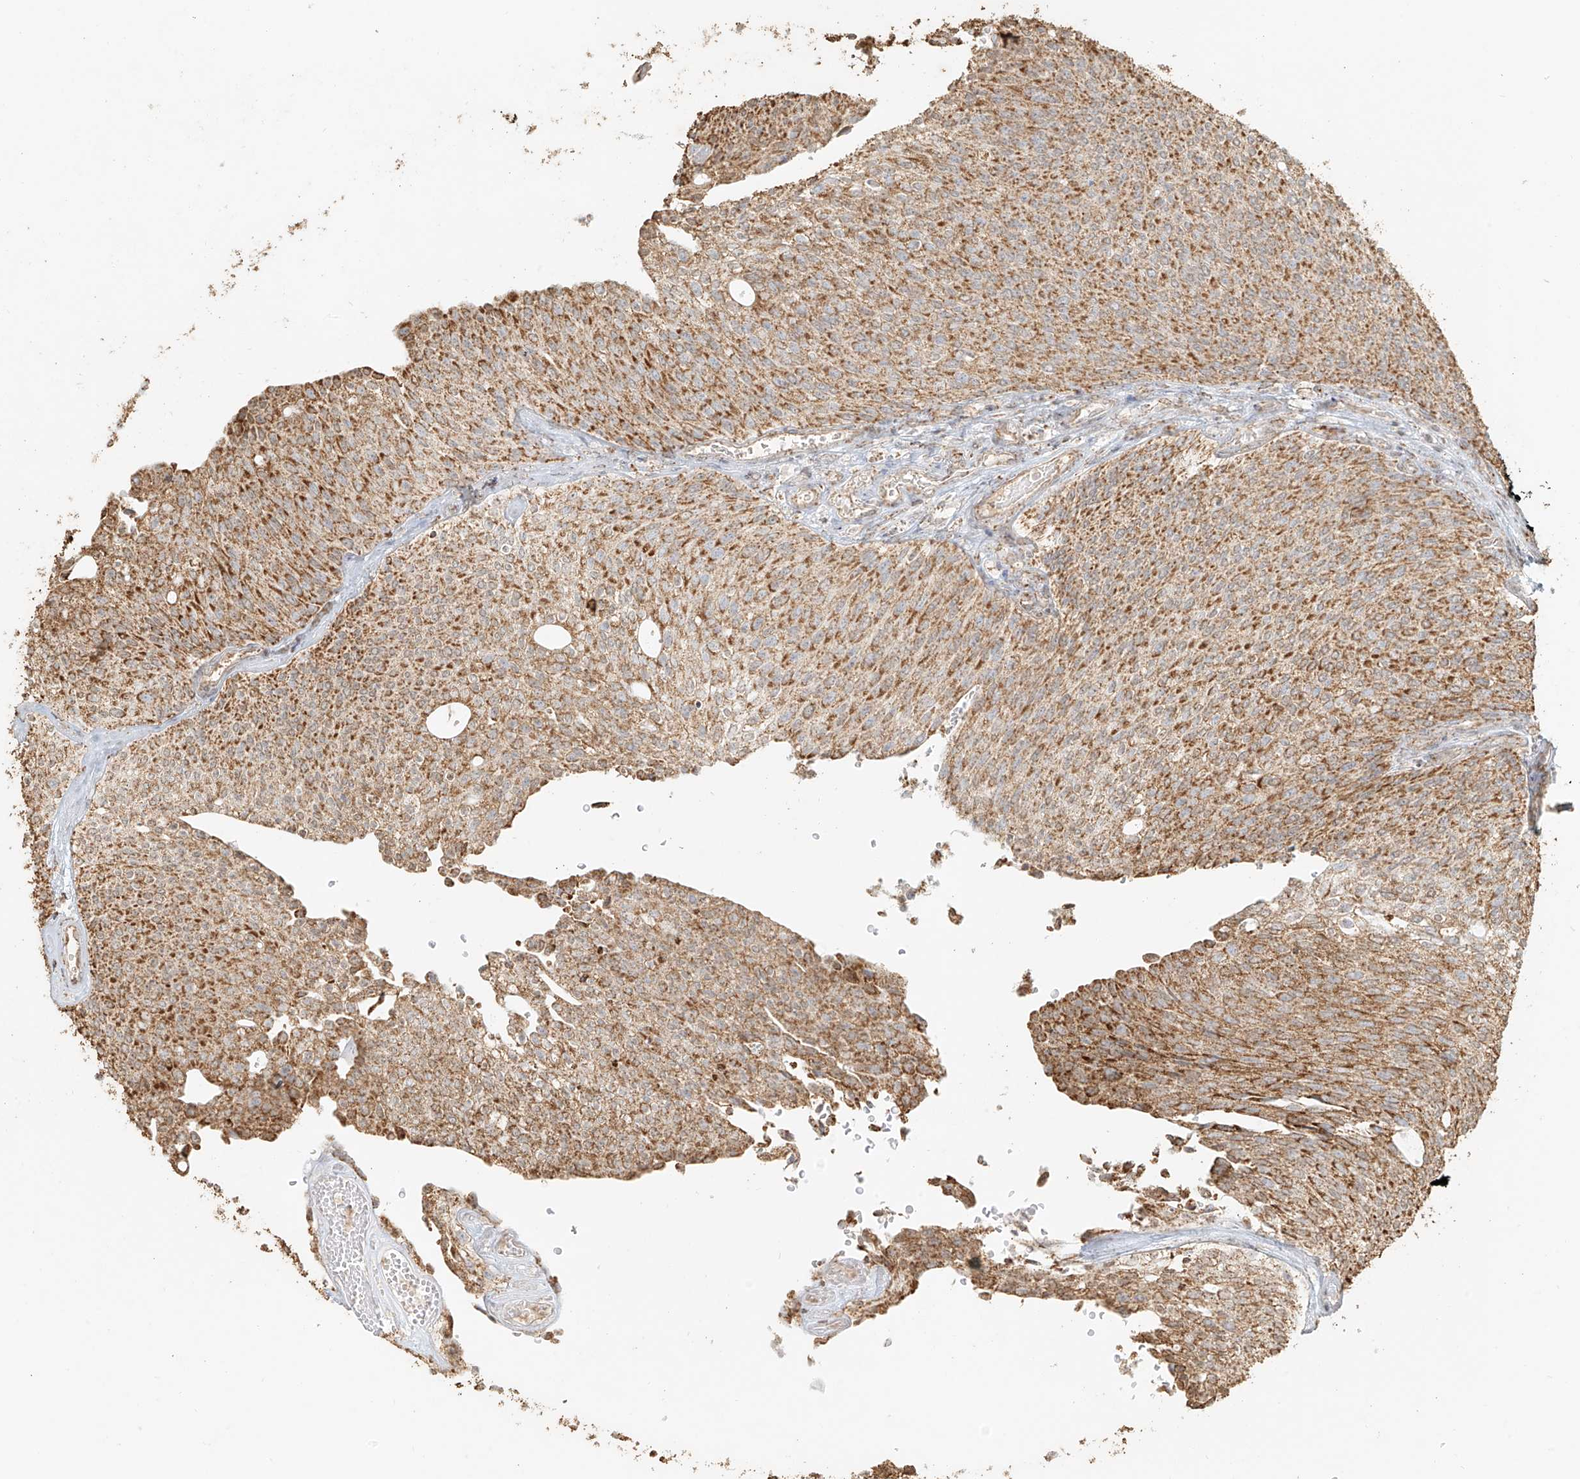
{"staining": {"intensity": "moderate", "quantity": ">75%", "location": "cytoplasmic/membranous"}, "tissue": "urothelial cancer", "cell_type": "Tumor cells", "image_type": "cancer", "snomed": [{"axis": "morphology", "description": "Urothelial carcinoma, Low grade"}, {"axis": "topography", "description": "Urinary bladder"}], "caption": "Immunohistochemical staining of urothelial cancer displays medium levels of moderate cytoplasmic/membranous positivity in about >75% of tumor cells.", "gene": "MIPEP", "patient": {"sex": "female", "age": 79}}